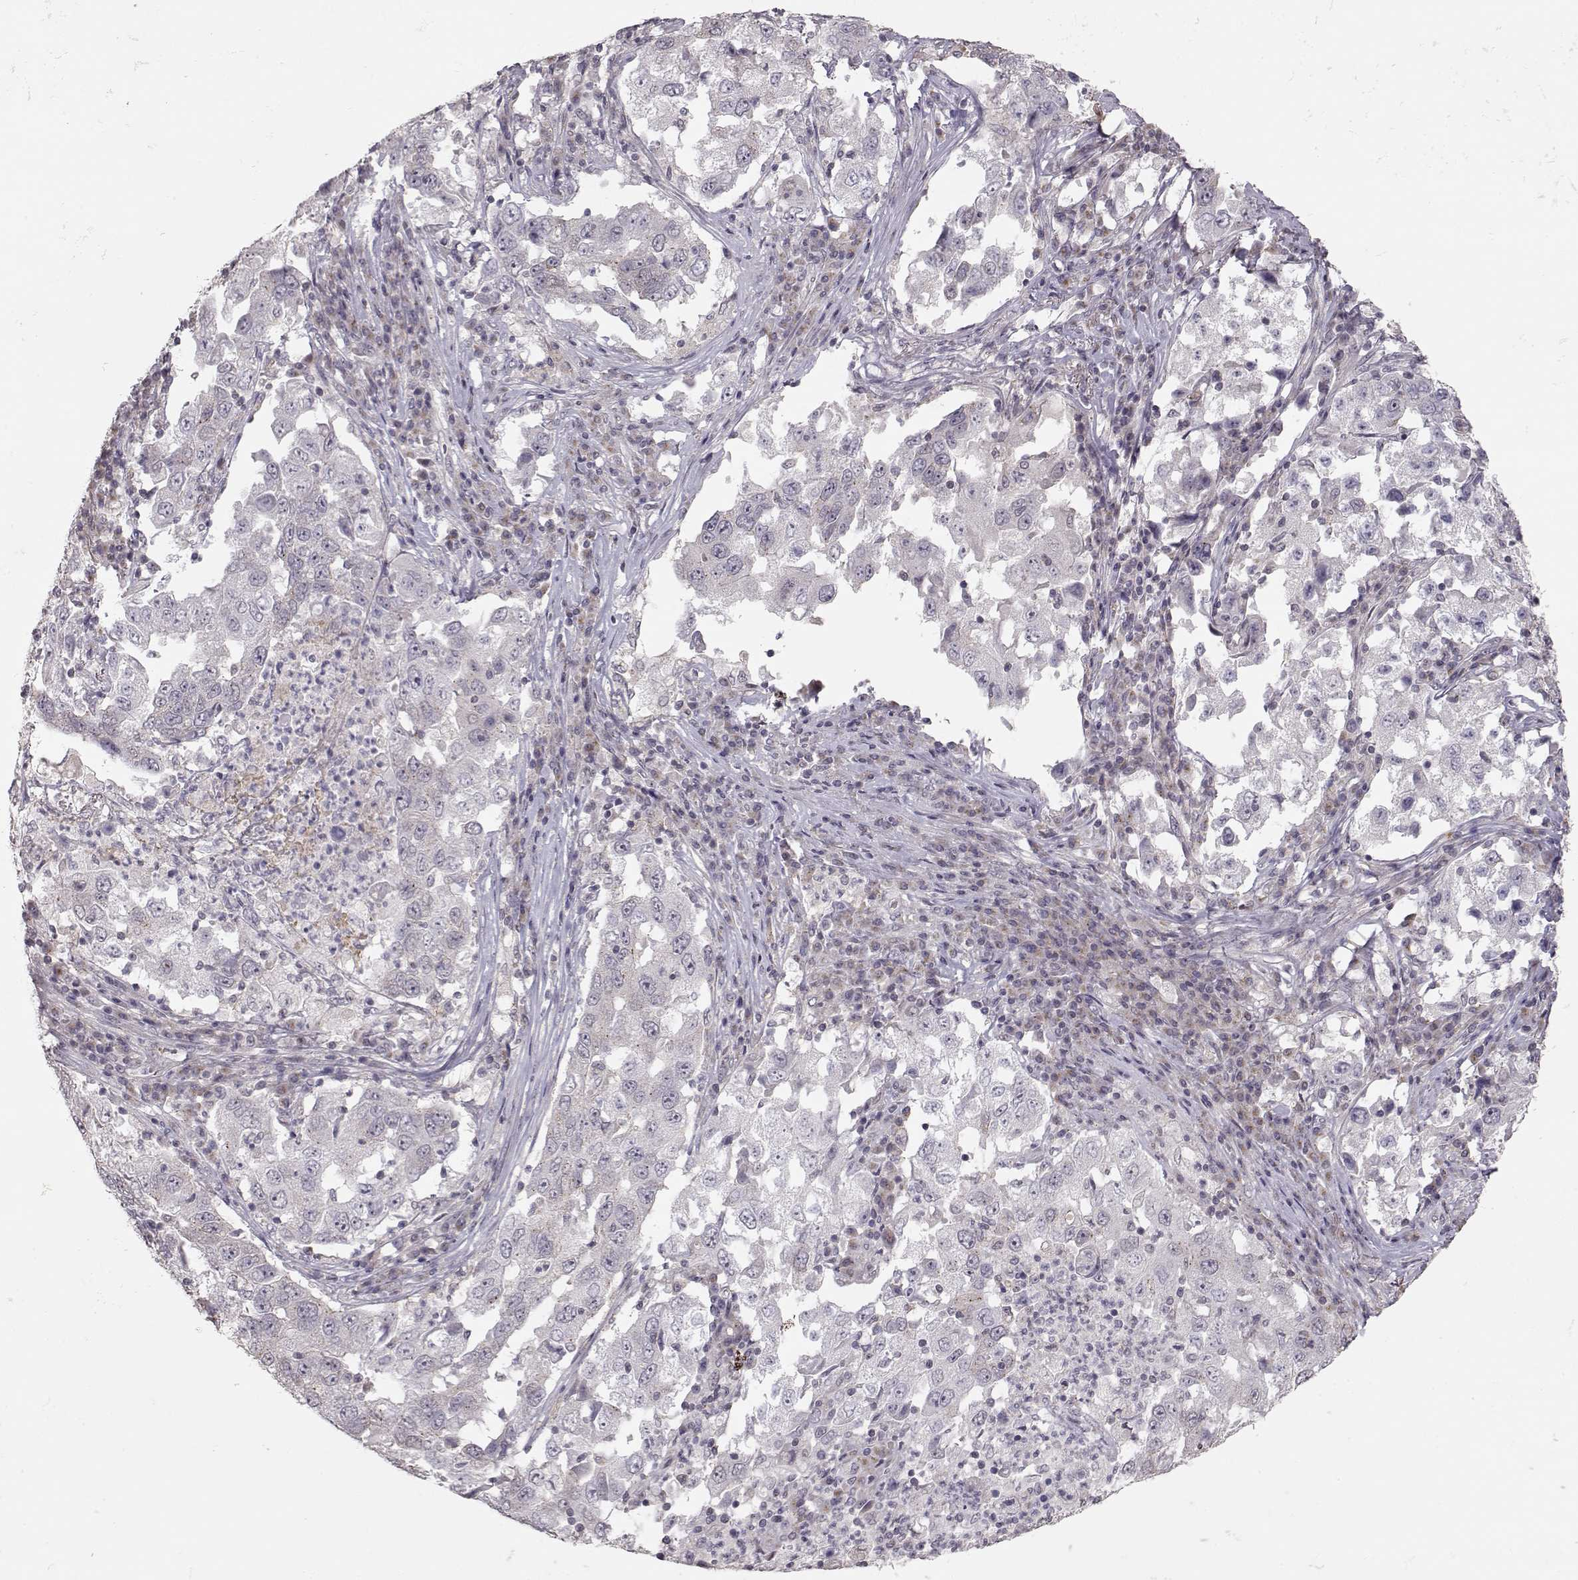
{"staining": {"intensity": "negative", "quantity": "none", "location": "none"}, "tissue": "lung cancer", "cell_type": "Tumor cells", "image_type": "cancer", "snomed": [{"axis": "morphology", "description": "Adenocarcinoma, NOS"}, {"axis": "topography", "description": "Lung"}], "caption": "Immunohistochemistry histopathology image of human adenocarcinoma (lung) stained for a protein (brown), which shows no positivity in tumor cells. The staining is performed using DAB brown chromogen with nuclei counter-stained in using hematoxylin.", "gene": "PNMT", "patient": {"sex": "male", "age": 73}}